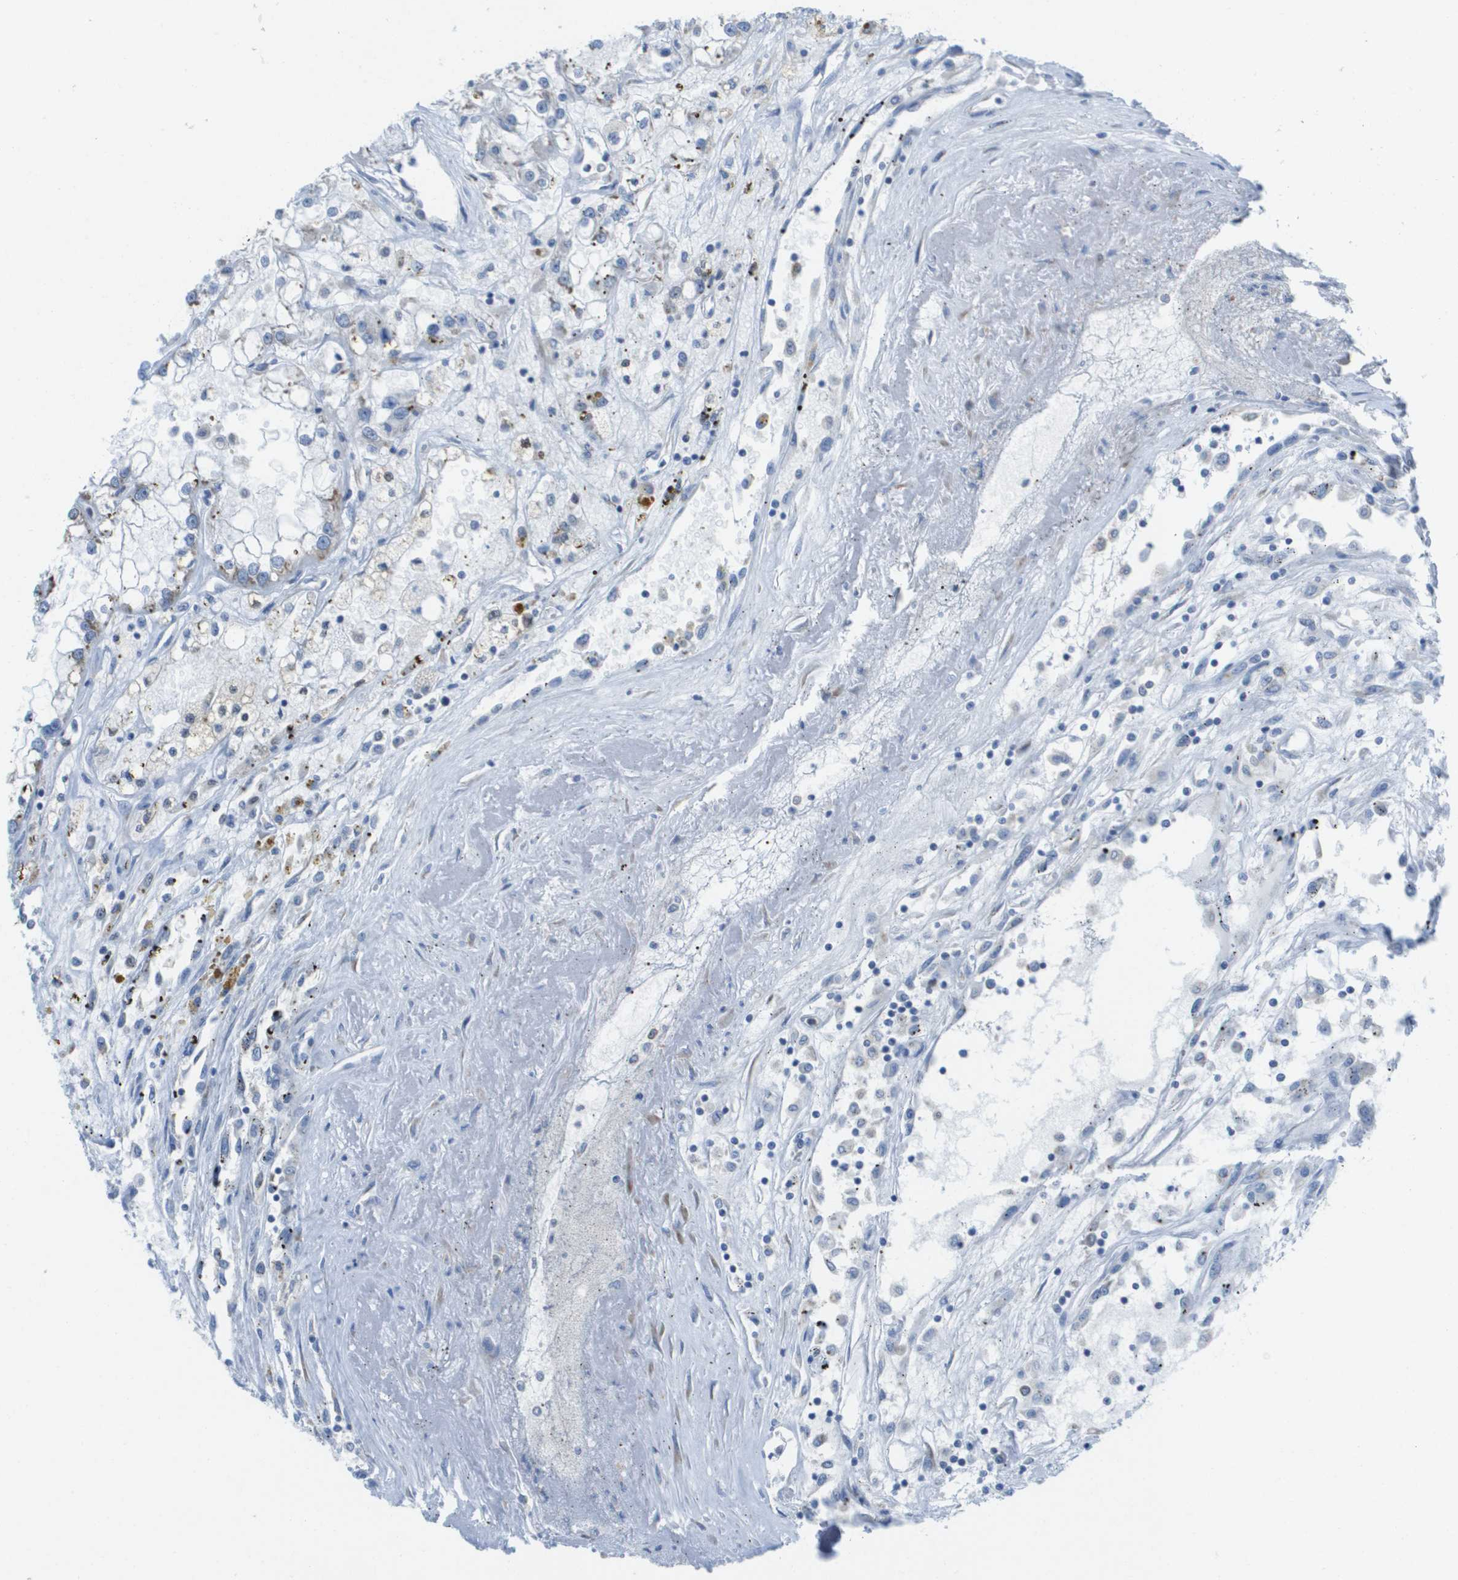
{"staining": {"intensity": "negative", "quantity": "none", "location": "none"}, "tissue": "renal cancer", "cell_type": "Tumor cells", "image_type": "cancer", "snomed": [{"axis": "morphology", "description": "Adenocarcinoma, NOS"}, {"axis": "topography", "description": "Kidney"}], "caption": "Protein analysis of renal cancer exhibits no significant positivity in tumor cells.", "gene": "PTDSS1", "patient": {"sex": "female", "age": 52}}